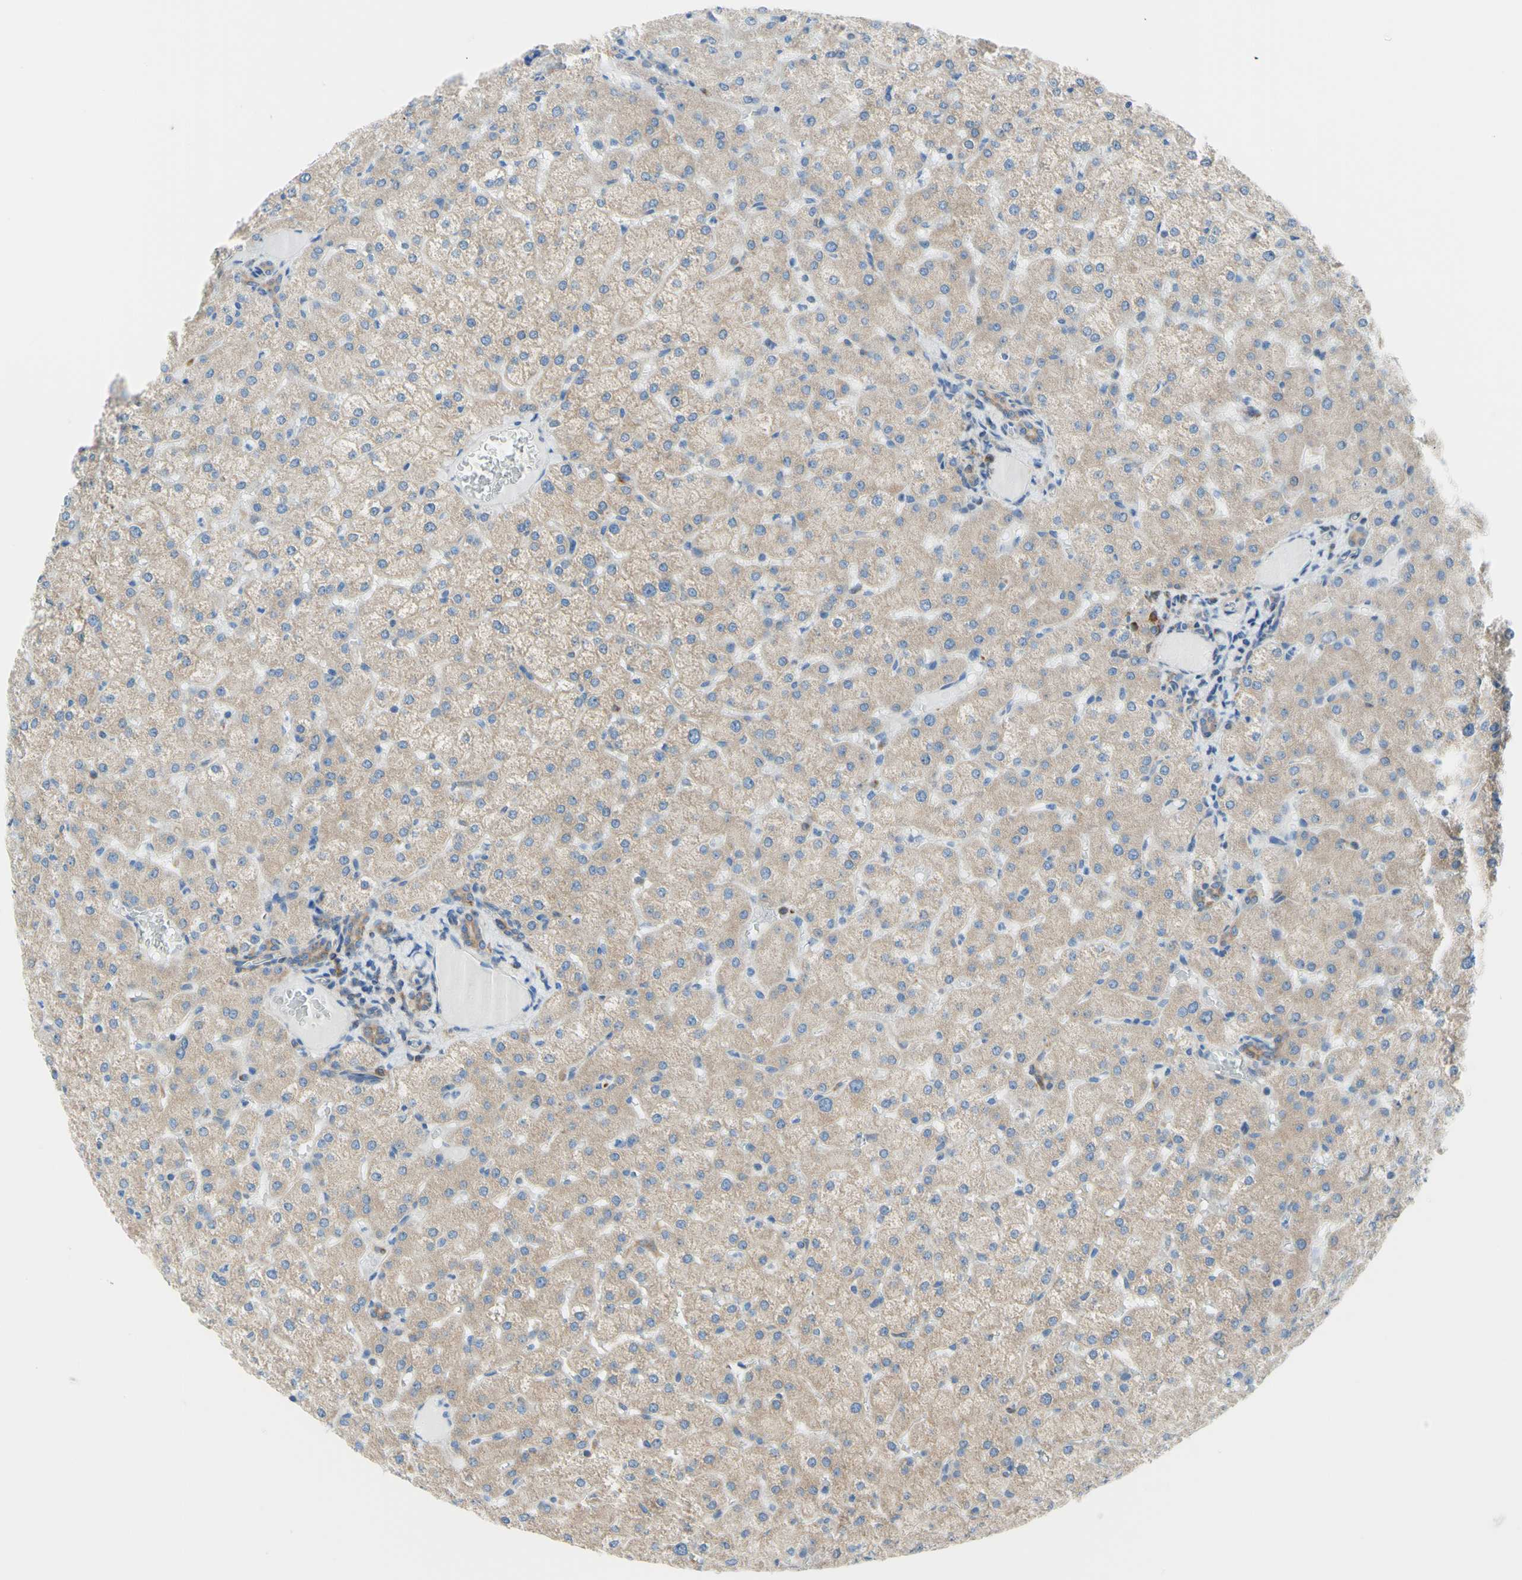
{"staining": {"intensity": "weak", "quantity": ">75%", "location": "cytoplasmic/membranous"}, "tissue": "liver", "cell_type": "Cholangiocytes", "image_type": "normal", "snomed": [{"axis": "morphology", "description": "Normal tissue, NOS"}, {"axis": "topography", "description": "Liver"}], "caption": "Immunohistochemical staining of unremarkable liver reveals low levels of weak cytoplasmic/membranous staining in about >75% of cholangiocytes. The staining was performed using DAB to visualize the protein expression in brown, while the nuclei were stained in blue with hematoxylin (Magnification: 20x).", "gene": "RETREG2", "patient": {"sex": "female", "age": 32}}